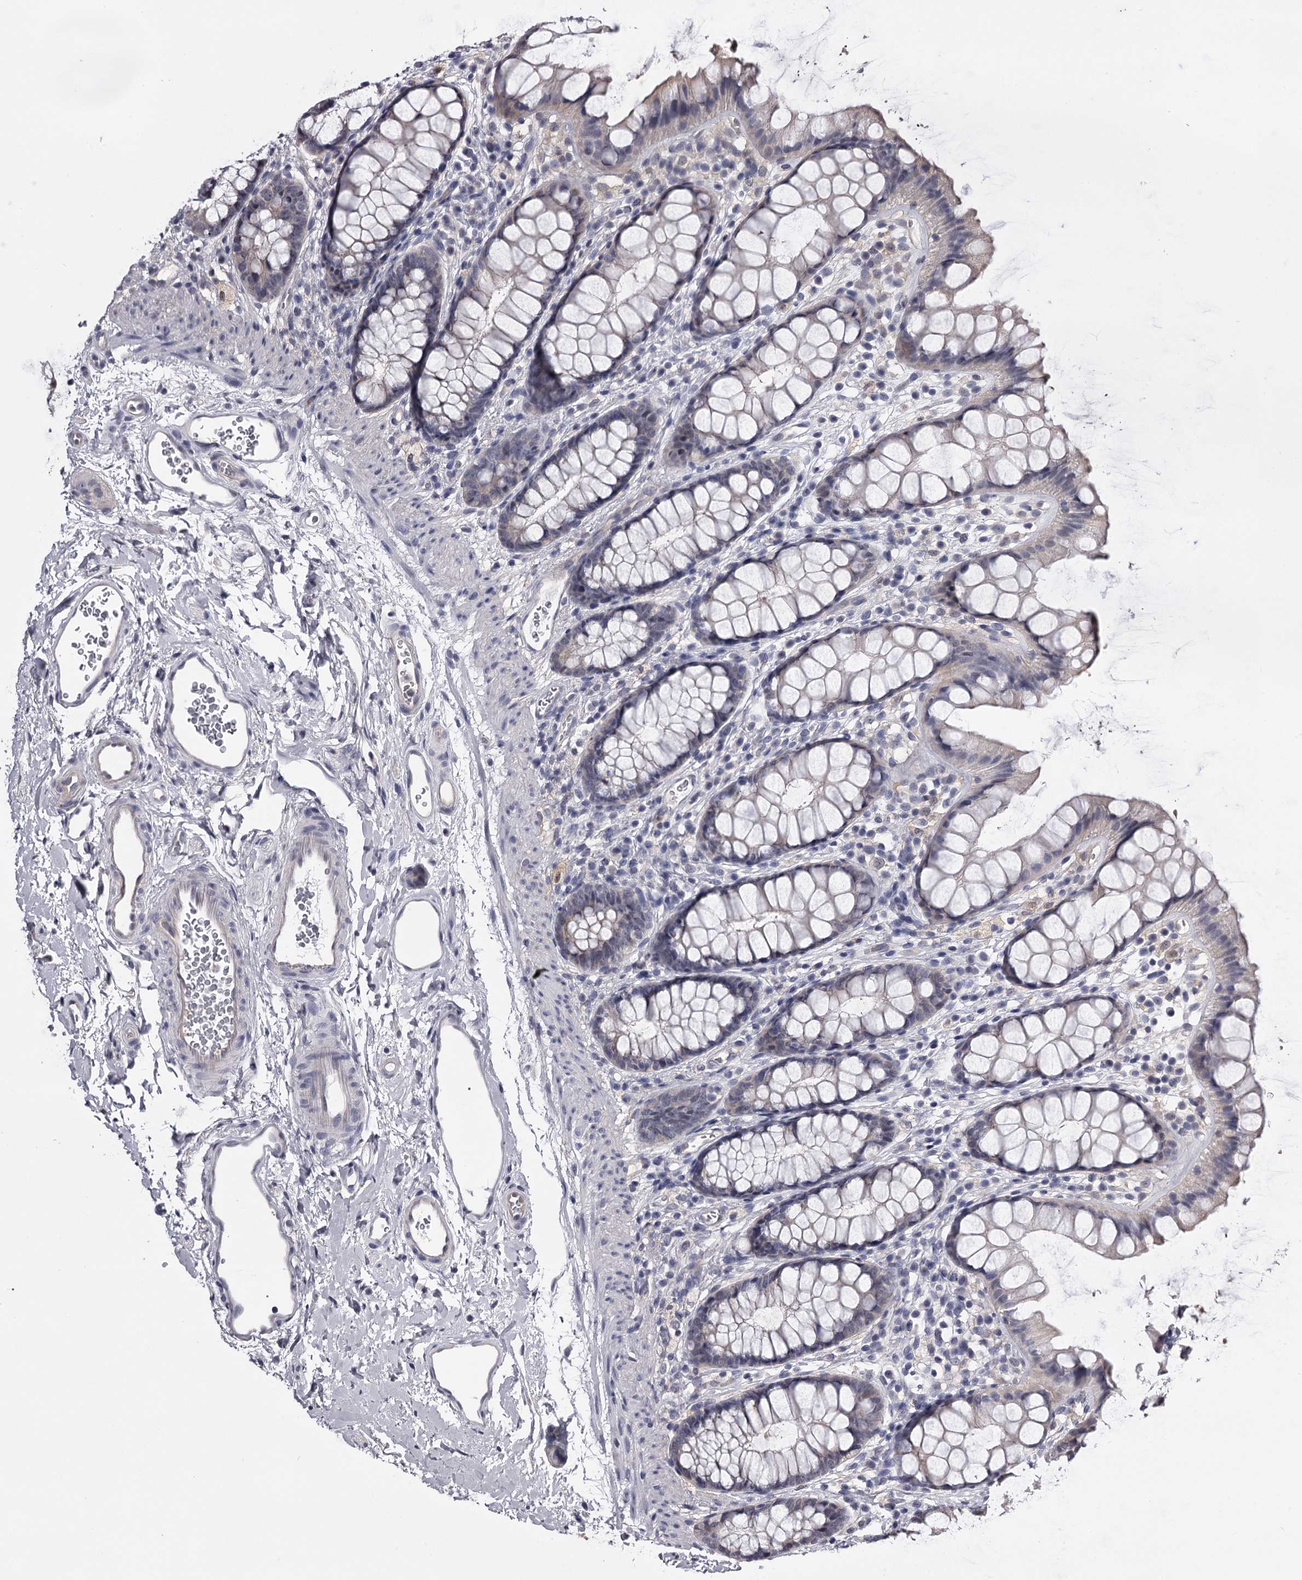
{"staining": {"intensity": "negative", "quantity": "none", "location": "none"}, "tissue": "rectum", "cell_type": "Glandular cells", "image_type": "normal", "snomed": [{"axis": "morphology", "description": "Normal tissue, NOS"}, {"axis": "topography", "description": "Rectum"}], "caption": "IHC histopathology image of unremarkable human rectum stained for a protein (brown), which reveals no staining in glandular cells. (Immunohistochemistry, brightfield microscopy, high magnification).", "gene": "GSTO1", "patient": {"sex": "female", "age": 65}}